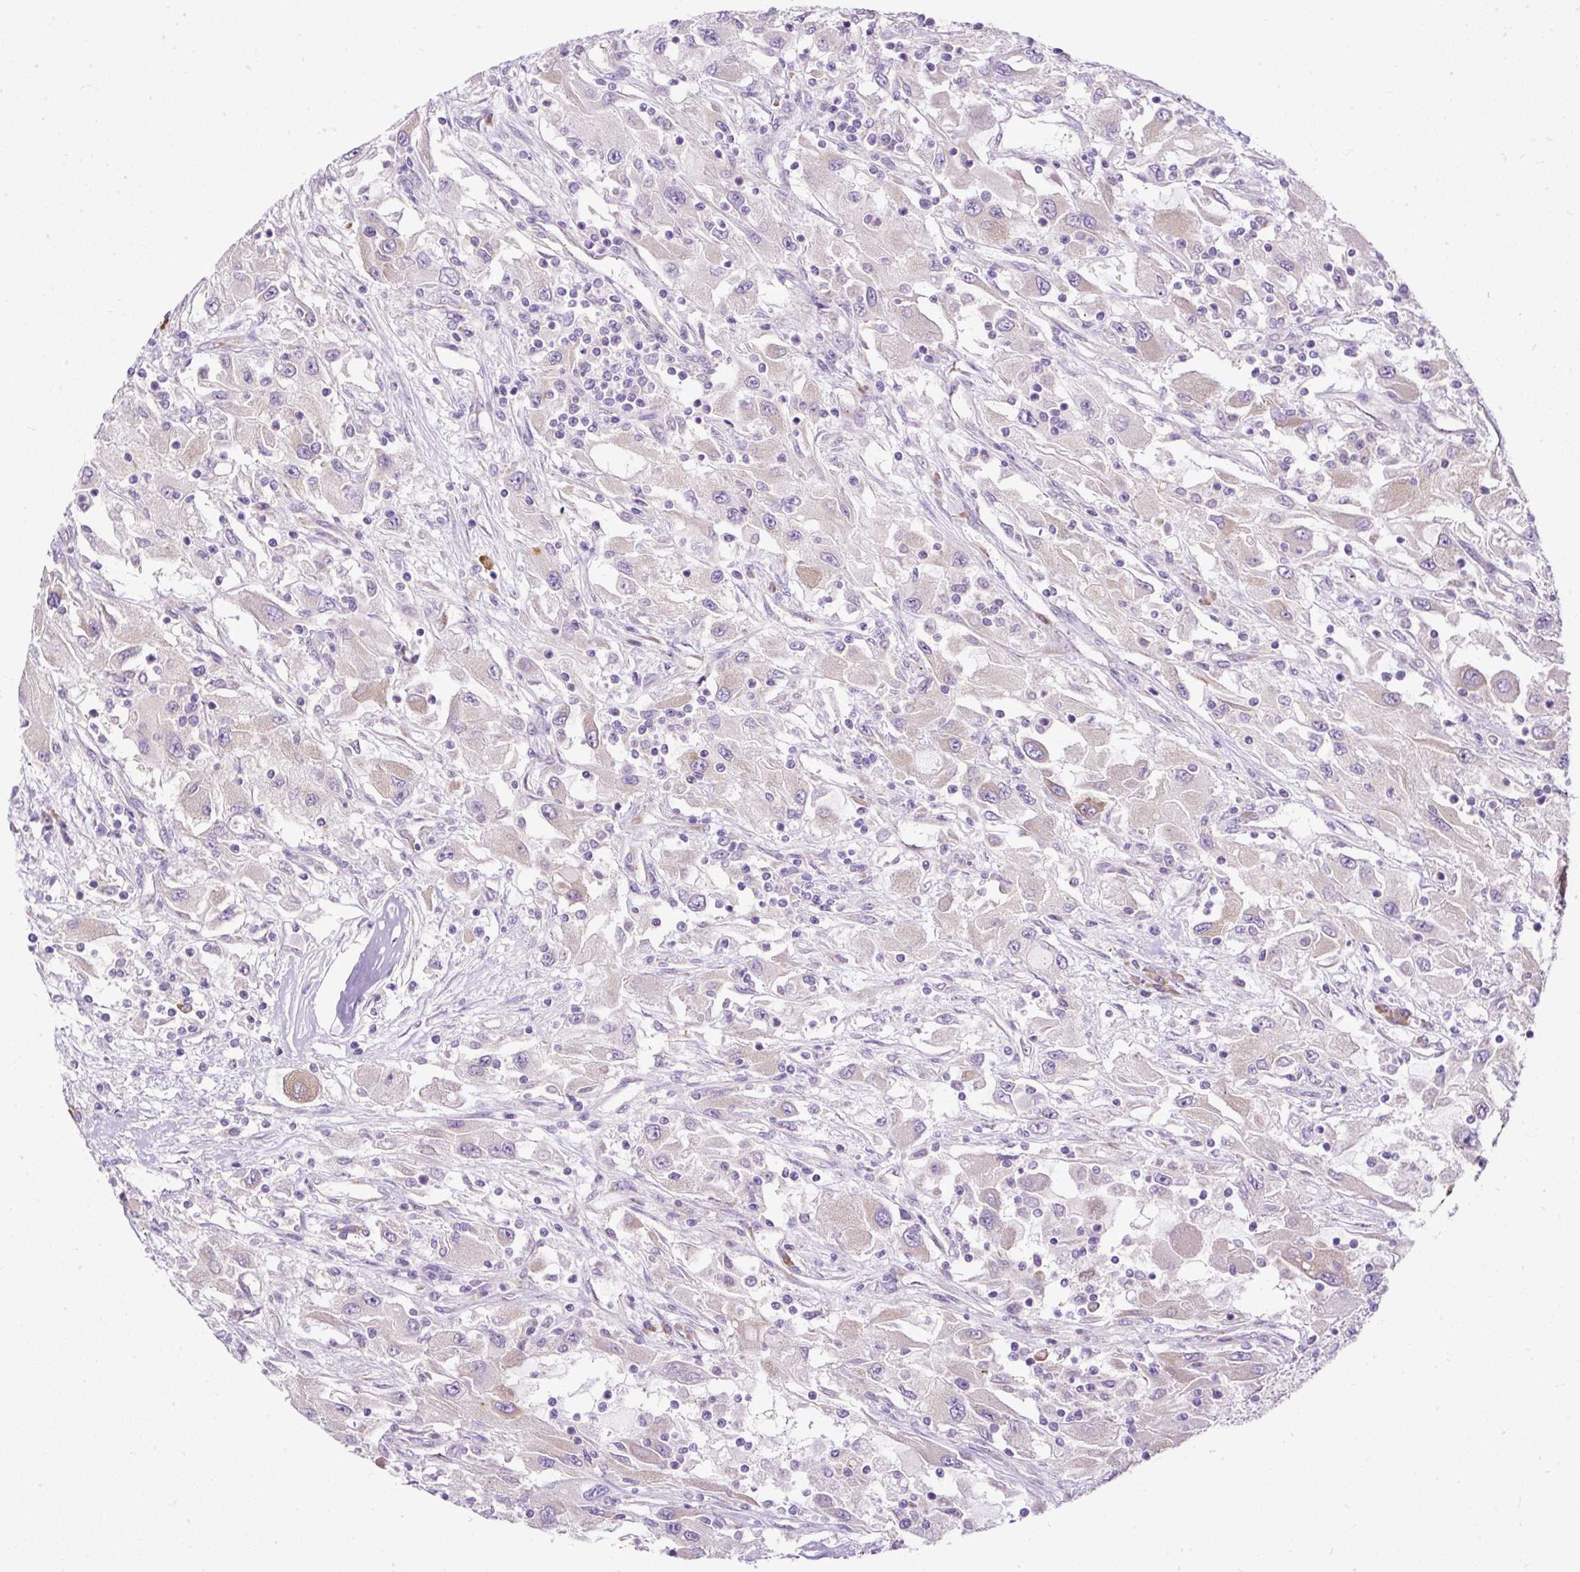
{"staining": {"intensity": "negative", "quantity": "none", "location": "none"}, "tissue": "renal cancer", "cell_type": "Tumor cells", "image_type": "cancer", "snomed": [{"axis": "morphology", "description": "Adenocarcinoma, NOS"}, {"axis": "topography", "description": "Kidney"}], "caption": "Immunohistochemistry (IHC) of renal cancer (adenocarcinoma) exhibits no expression in tumor cells.", "gene": "FMC1", "patient": {"sex": "female", "age": 67}}